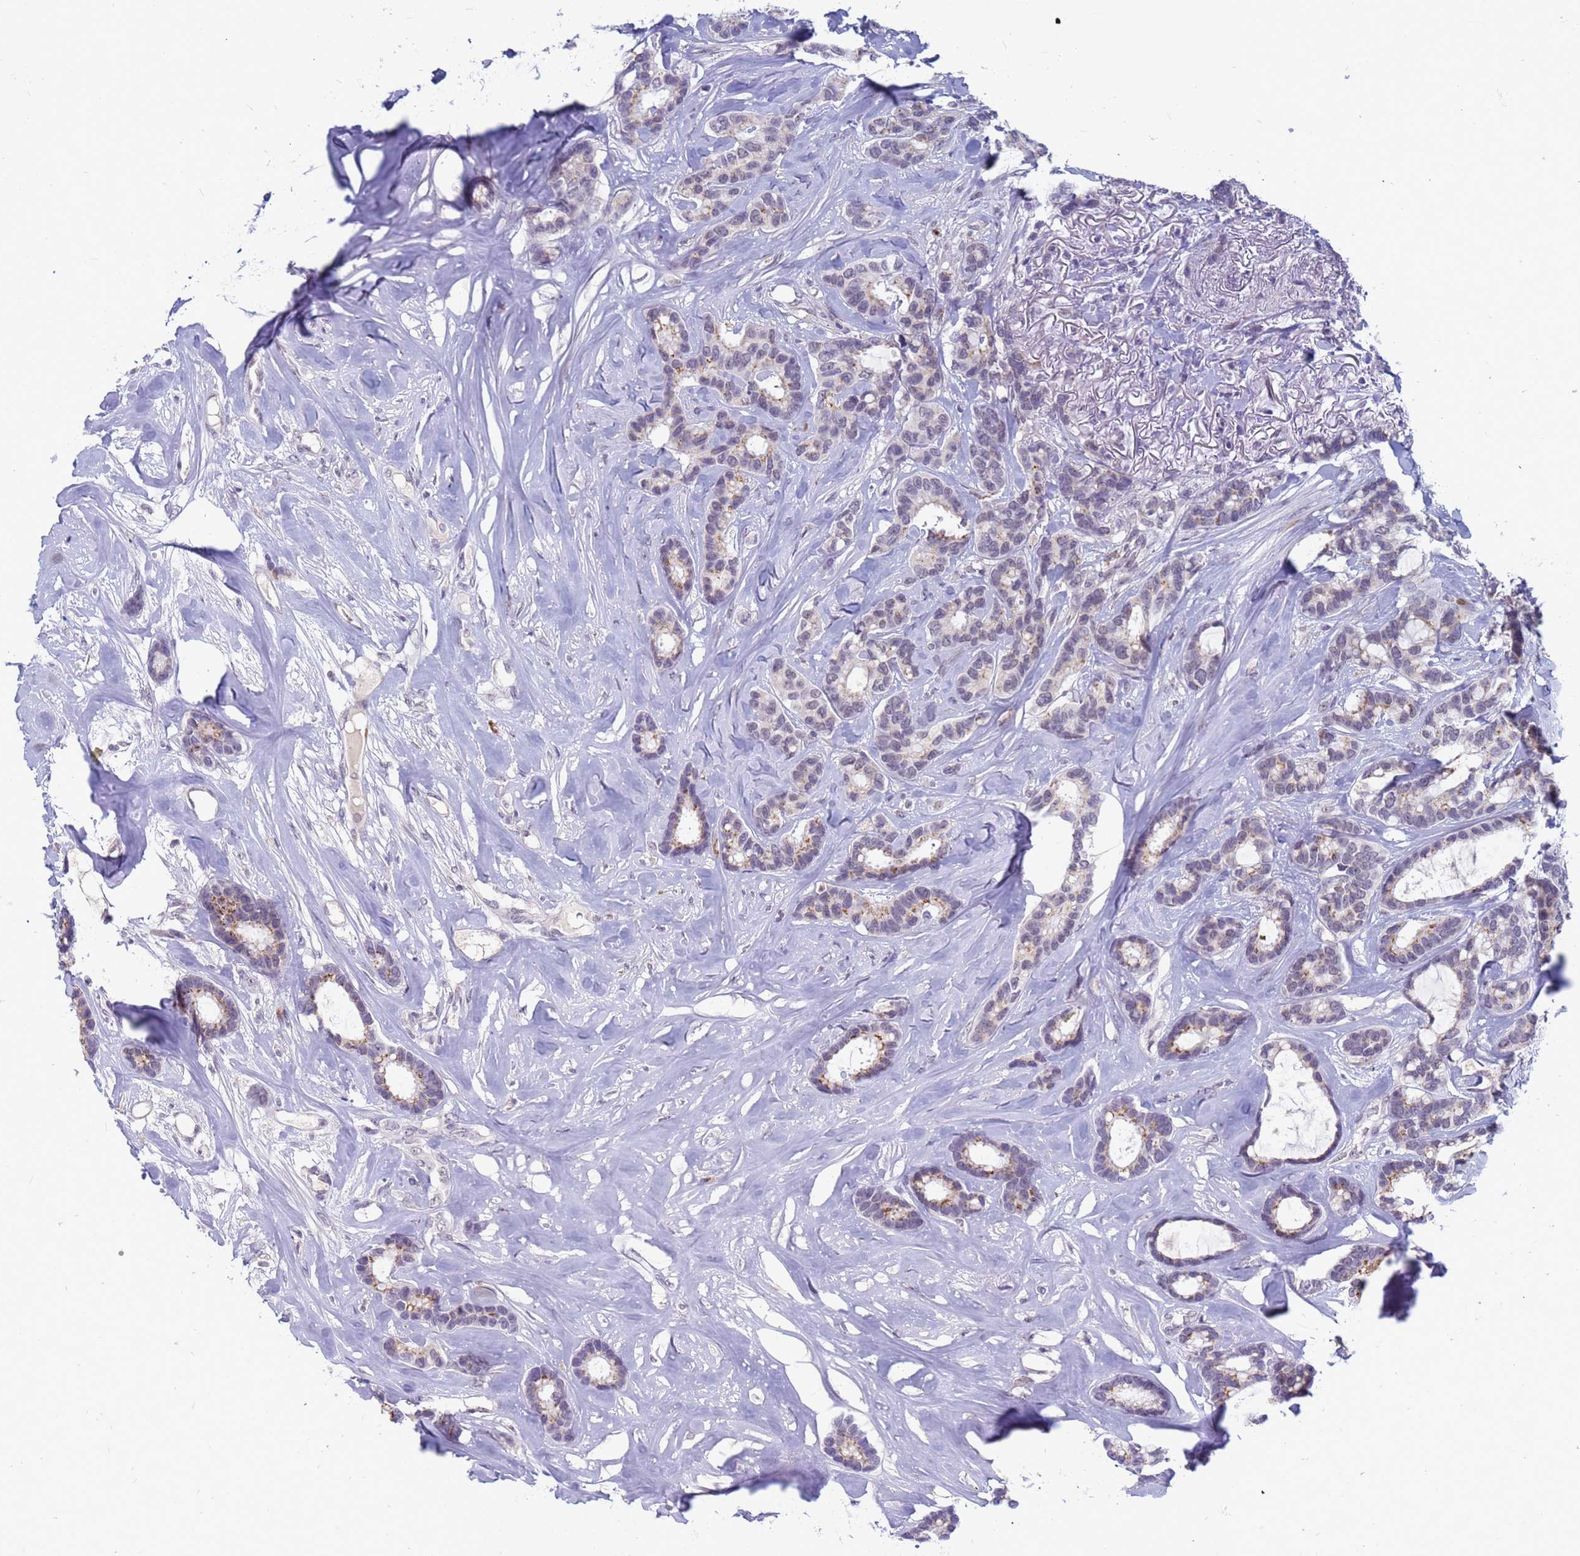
{"staining": {"intensity": "weak", "quantity": "25%-75%", "location": "cytoplasmic/membranous"}, "tissue": "breast cancer", "cell_type": "Tumor cells", "image_type": "cancer", "snomed": [{"axis": "morphology", "description": "Duct carcinoma"}, {"axis": "topography", "description": "Breast"}], "caption": "Weak cytoplasmic/membranous staining is present in approximately 25%-75% of tumor cells in breast invasive ductal carcinoma.", "gene": "CXorf65", "patient": {"sex": "female", "age": 87}}